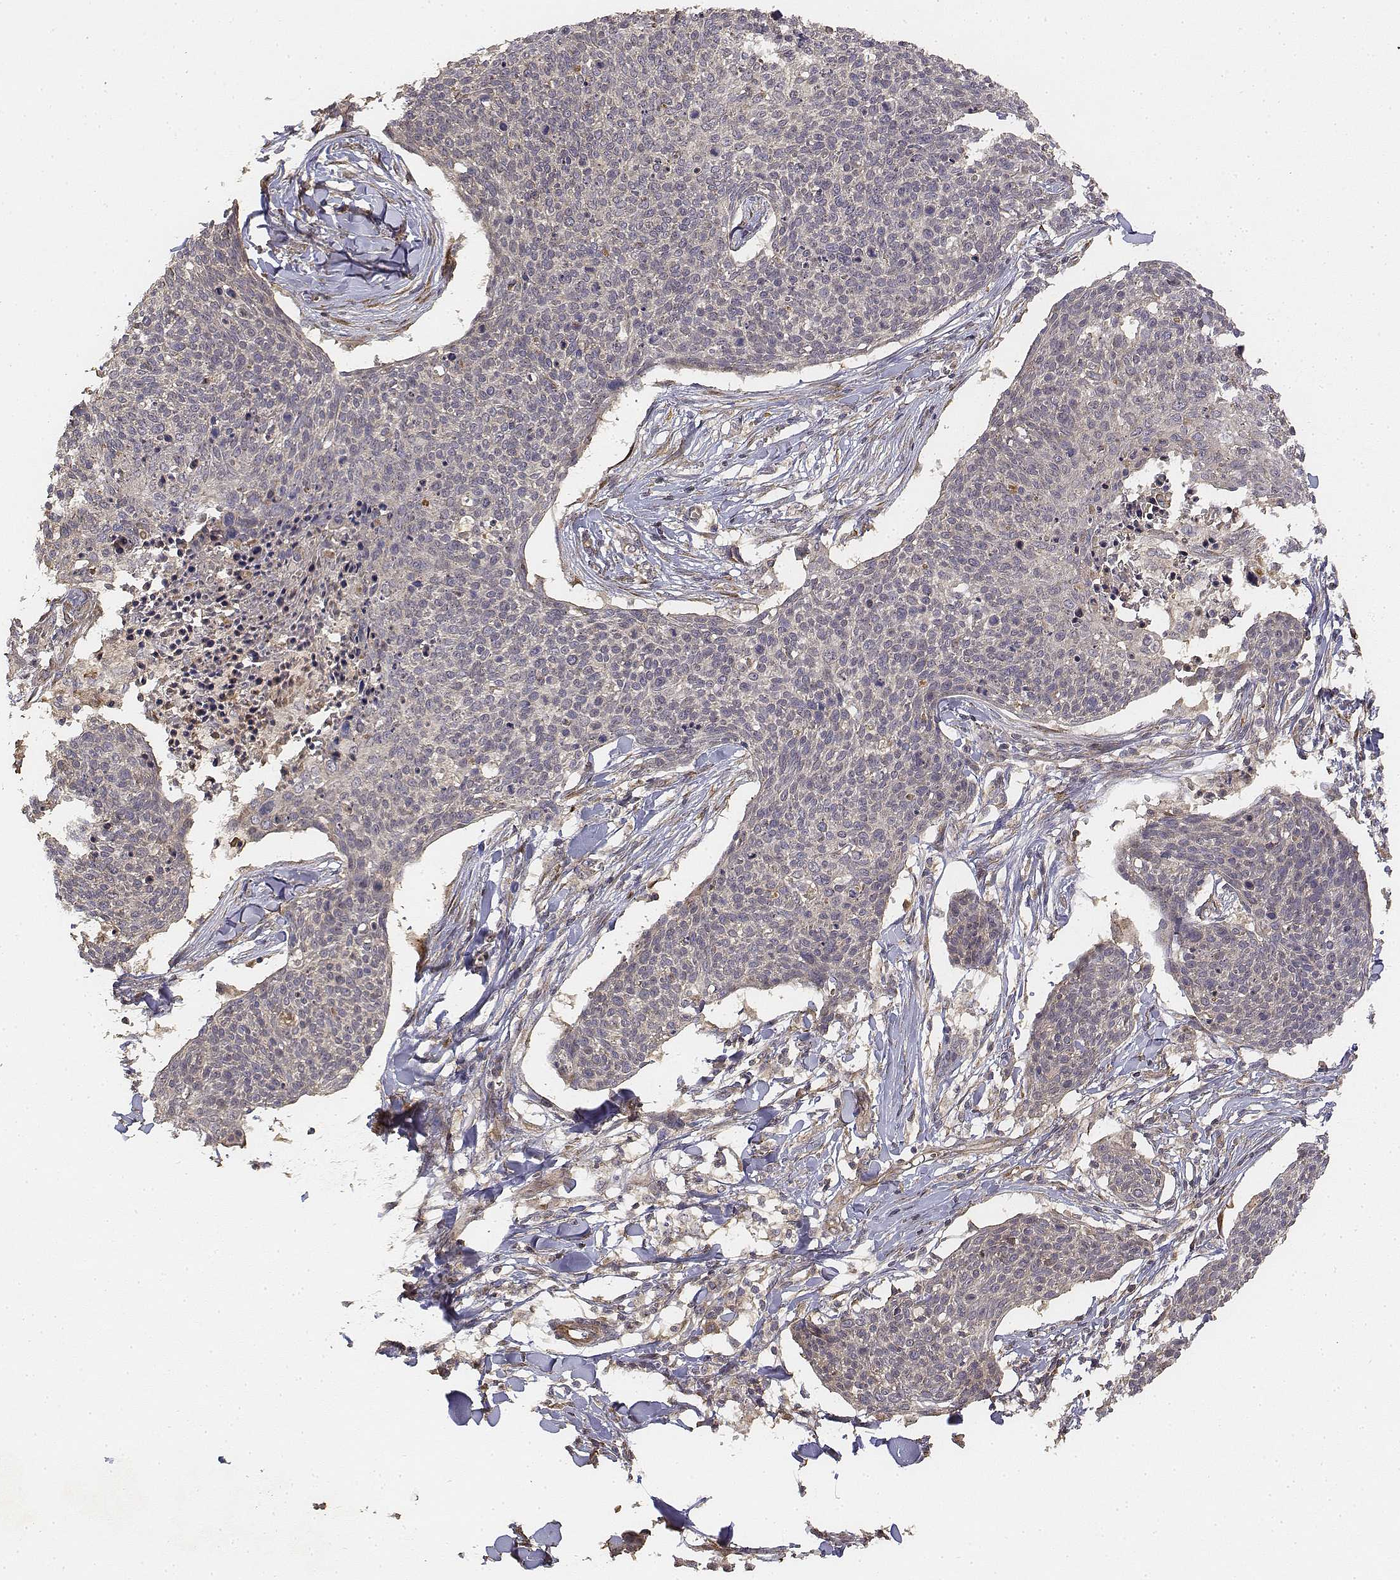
{"staining": {"intensity": "weak", "quantity": "<25%", "location": "cytoplasmic/membranous"}, "tissue": "skin cancer", "cell_type": "Tumor cells", "image_type": "cancer", "snomed": [{"axis": "morphology", "description": "Squamous cell carcinoma, NOS"}, {"axis": "topography", "description": "Skin"}, {"axis": "topography", "description": "Vulva"}], "caption": "Histopathology image shows no significant protein positivity in tumor cells of squamous cell carcinoma (skin). (Brightfield microscopy of DAB immunohistochemistry at high magnification).", "gene": "FBXO21", "patient": {"sex": "female", "age": 75}}